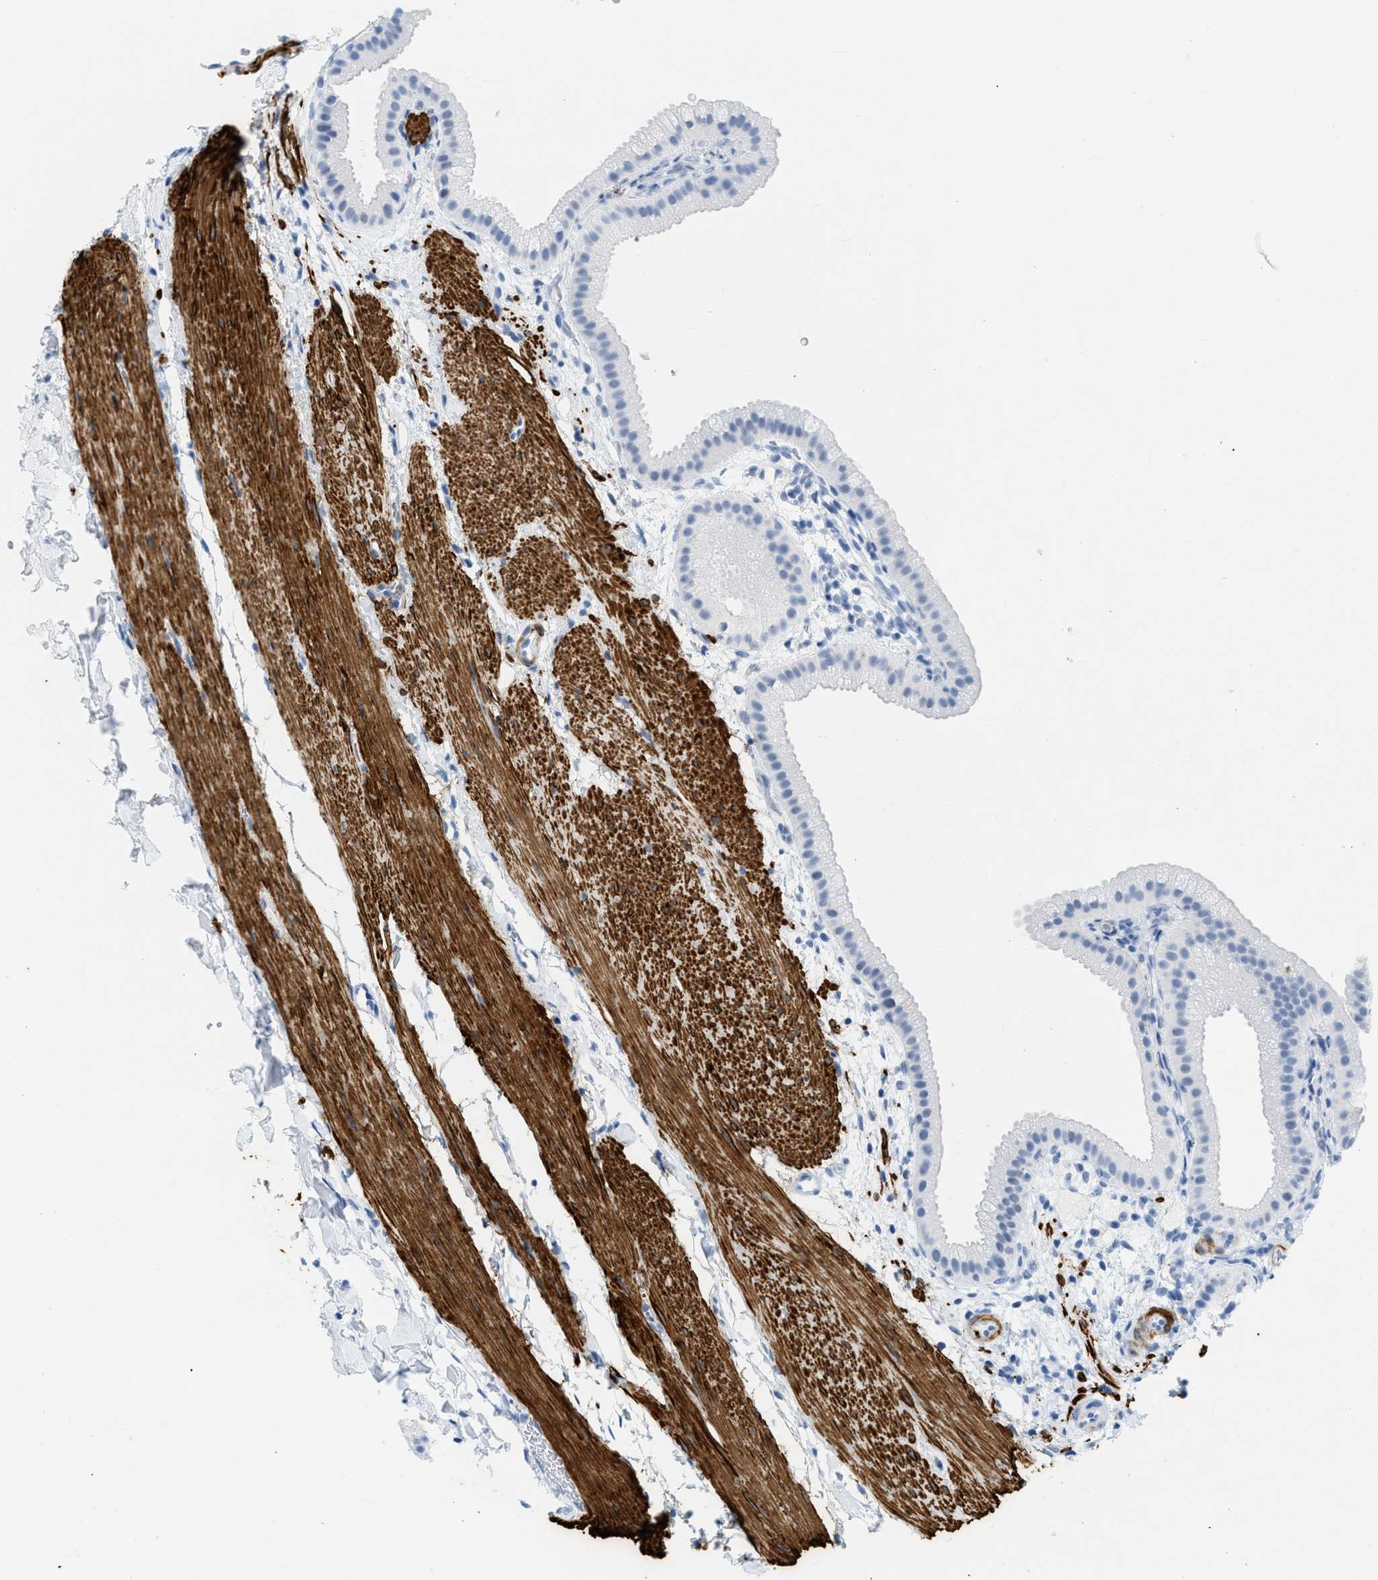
{"staining": {"intensity": "negative", "quantity": "none", "location": "none"}, "tissue": "gallbladder", "cell_type": "Glandular cells", "image_type": "normal", "snomed": [{"axis": "morphology", "description": "Normal tissue, NOS"}, {"axis": "topography", "description": "Gallbladder"}], "caption": "This is an immunohistochemistry (IHC) image of normal human gallbladder. There is no expression in glandular cells.", "gene": "DES", "patient": {"sex": "female", "age": 64}}